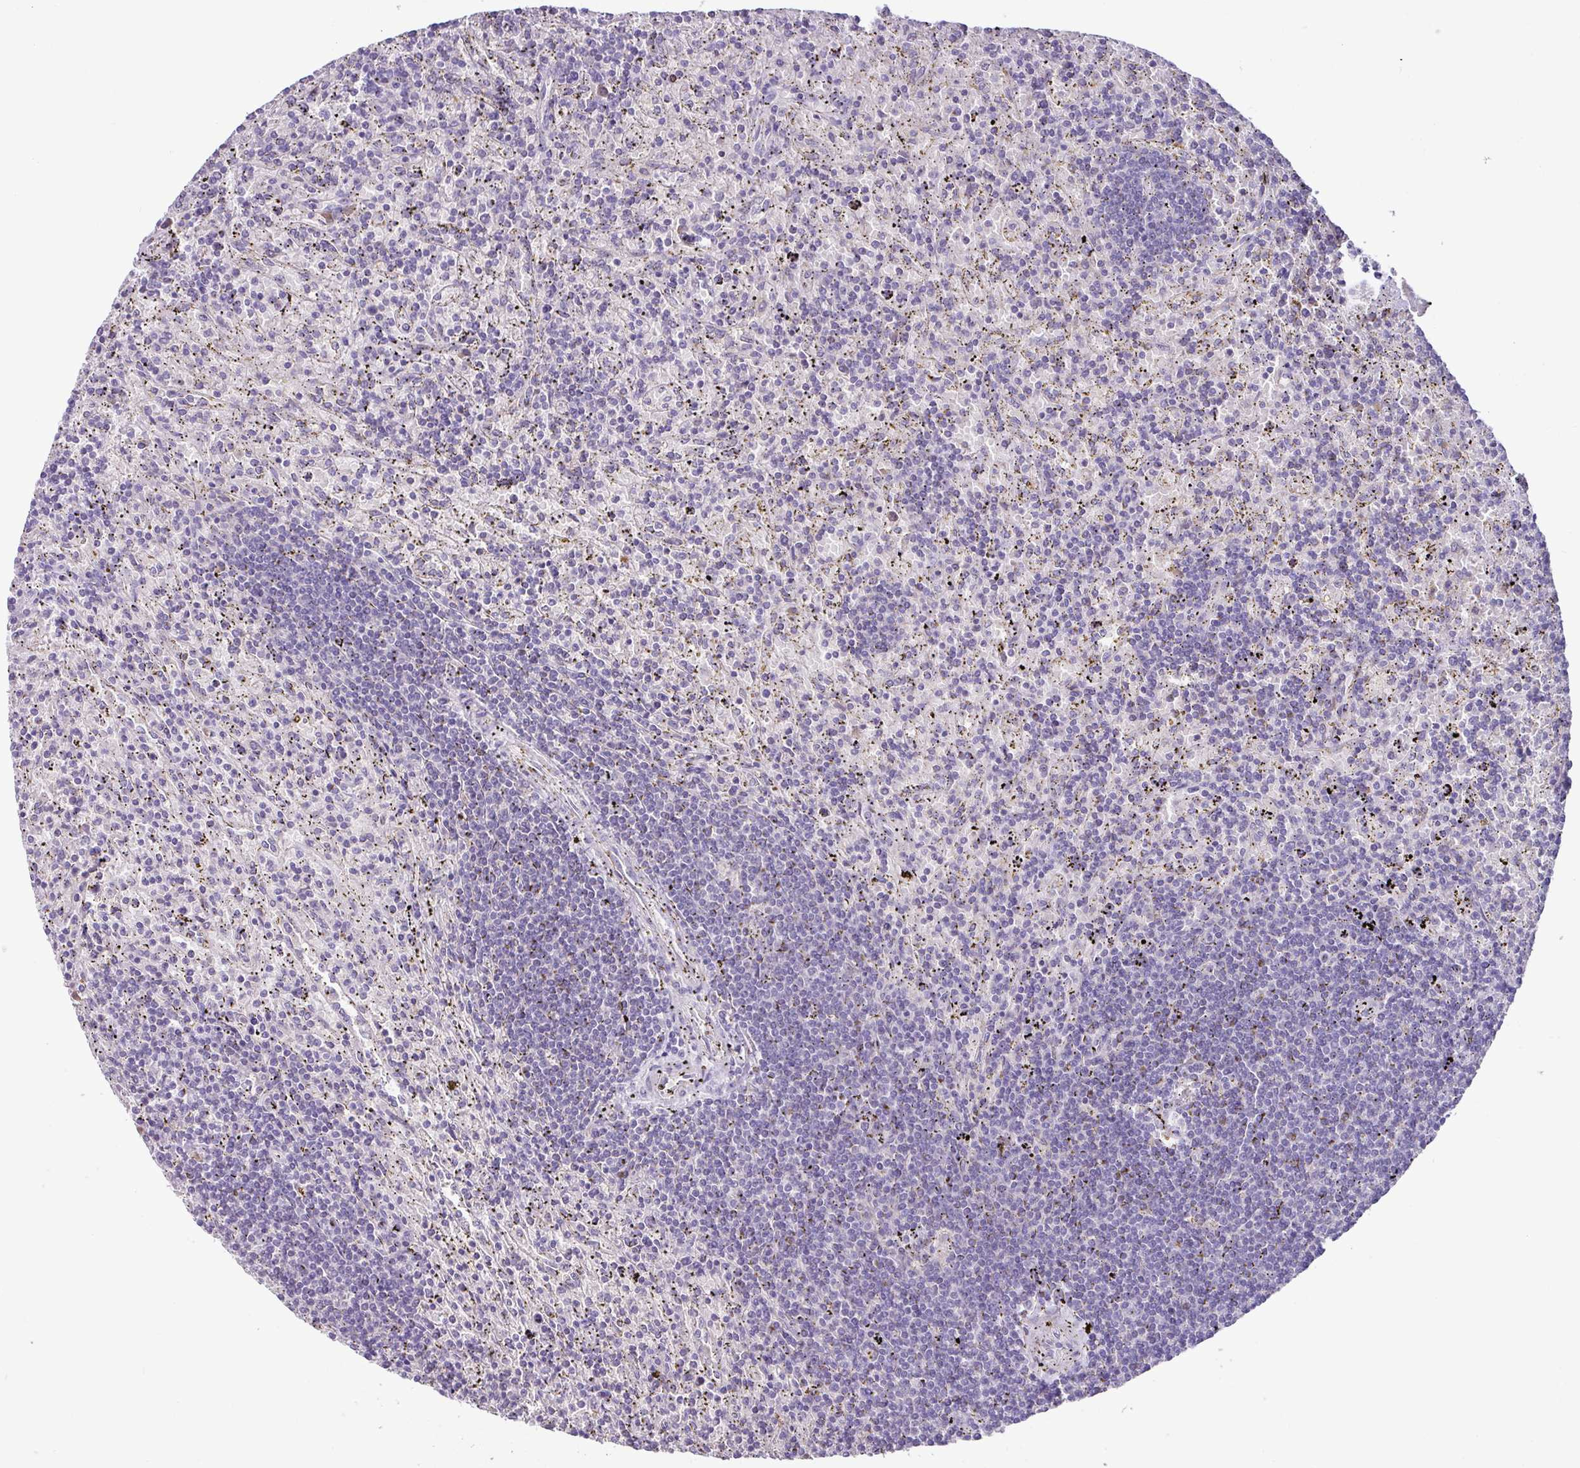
{"staining": {"intensity": "negative", "quantity": "none", "location": "none"}, "tissue": "lymphoma", "cell_type": "Tumor cells", "image_type": "cancer", "snomed": [{"axis": "morphology", "description": "Malignant lymphoma, non-Hodgkin's type, Low grade"}, {"axis": "topography", "description": "Spleen"}], "caption": "Protein analysis of lymphoma displays no significant staining in tumor cells.", "gene": "PLEKHH3", "patient": {"sex": "male", "age": 76}}